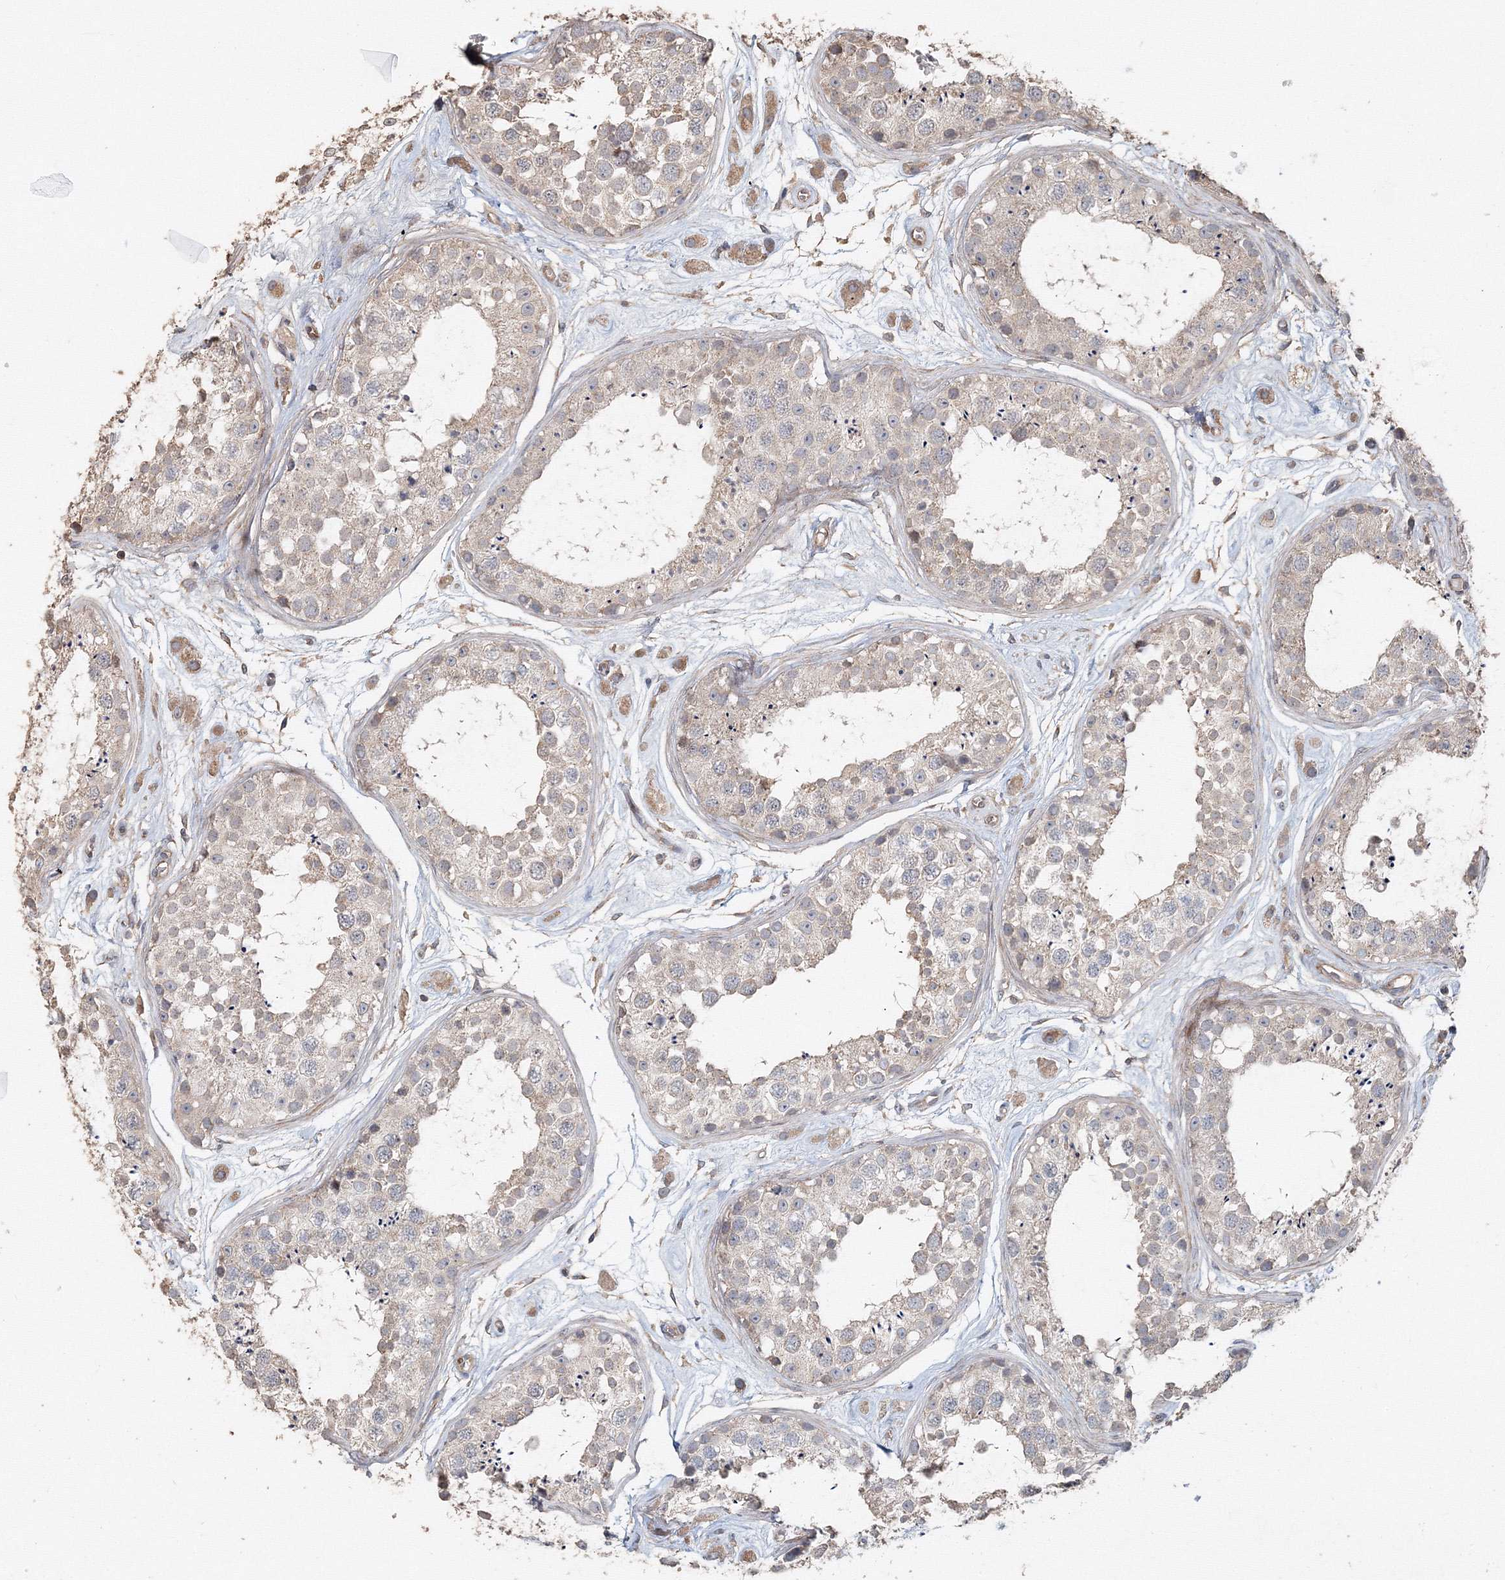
{"staining": {"intensity": "weak", "quantity": "<25%", "location": "cytoplasmic/membranous"}, "tissue": "testis", "cell_type": "Cells in seminiferous ducts", "image_type": "normal", "snomed": [{"axis": "morphology", "description": "Normal tissue, NOS"}, {"axis": "topography", "description": "Testis"}], "caption": "High power microscopy micrograph of an IHC photomicrograph of unremarkable testis, revealing no significant positivity in cells in seminiferous ducts.", "gene": "NALF2", "patient": {"sex": "male", "age": 25}}